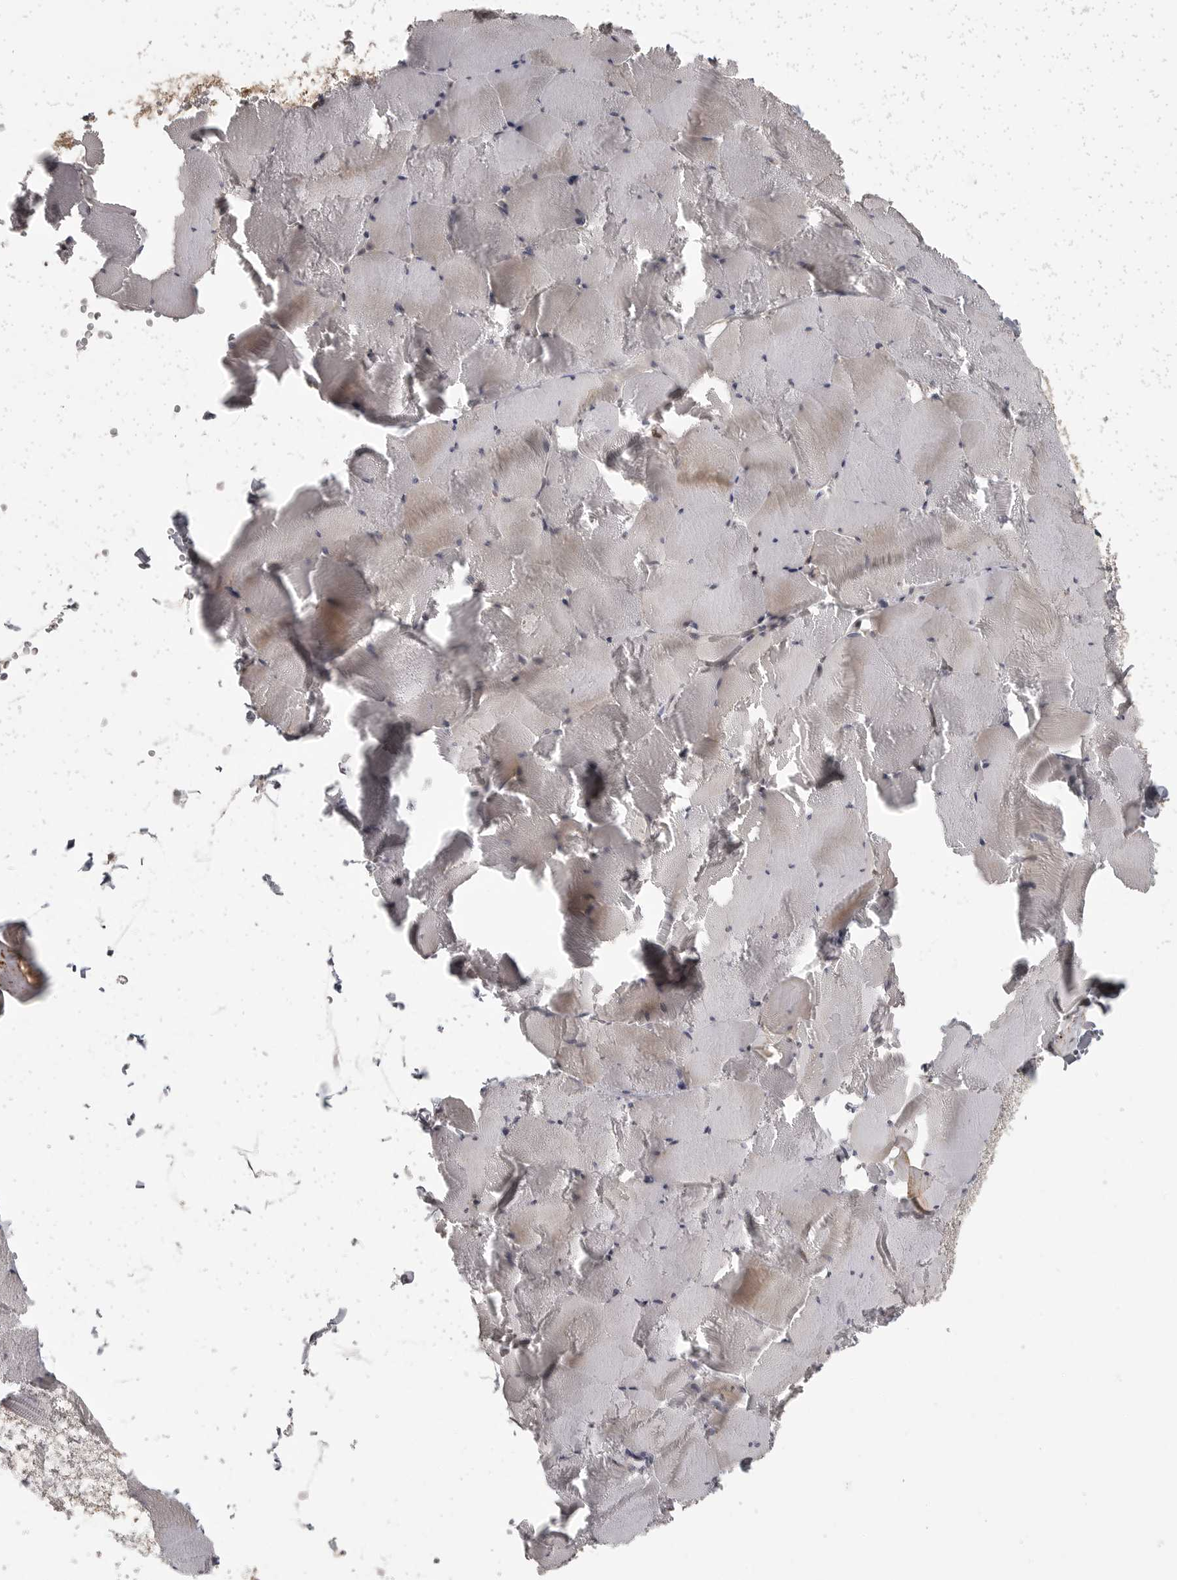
{"staining": {"intensity": "weak", "quantity": "25%-75%", "location": "cytoplasmic/membranous"}, "tissue": "skeletal muscle", "cell_type": "Myocytes", "image_type": "normal", "snomed": [{"axis": "morphology", "description": "Normal tissue, NOS"}, {"axis": "topography", "description": "Skeletal muscle"}], "caption": "Immunohistochemistry of benign human skeletal muscle shows low levels of weak cytoplasmic/membranous positivity in approximately 25%-75% of myocytes. (Stains: DAB (3,3'-diaminobenzidine) in brown, nuclei in blue, Microscopy: brightfield microscopy at high magnification).", "gene": "UROD", "patient": {"sex": "male", "age": 62}}